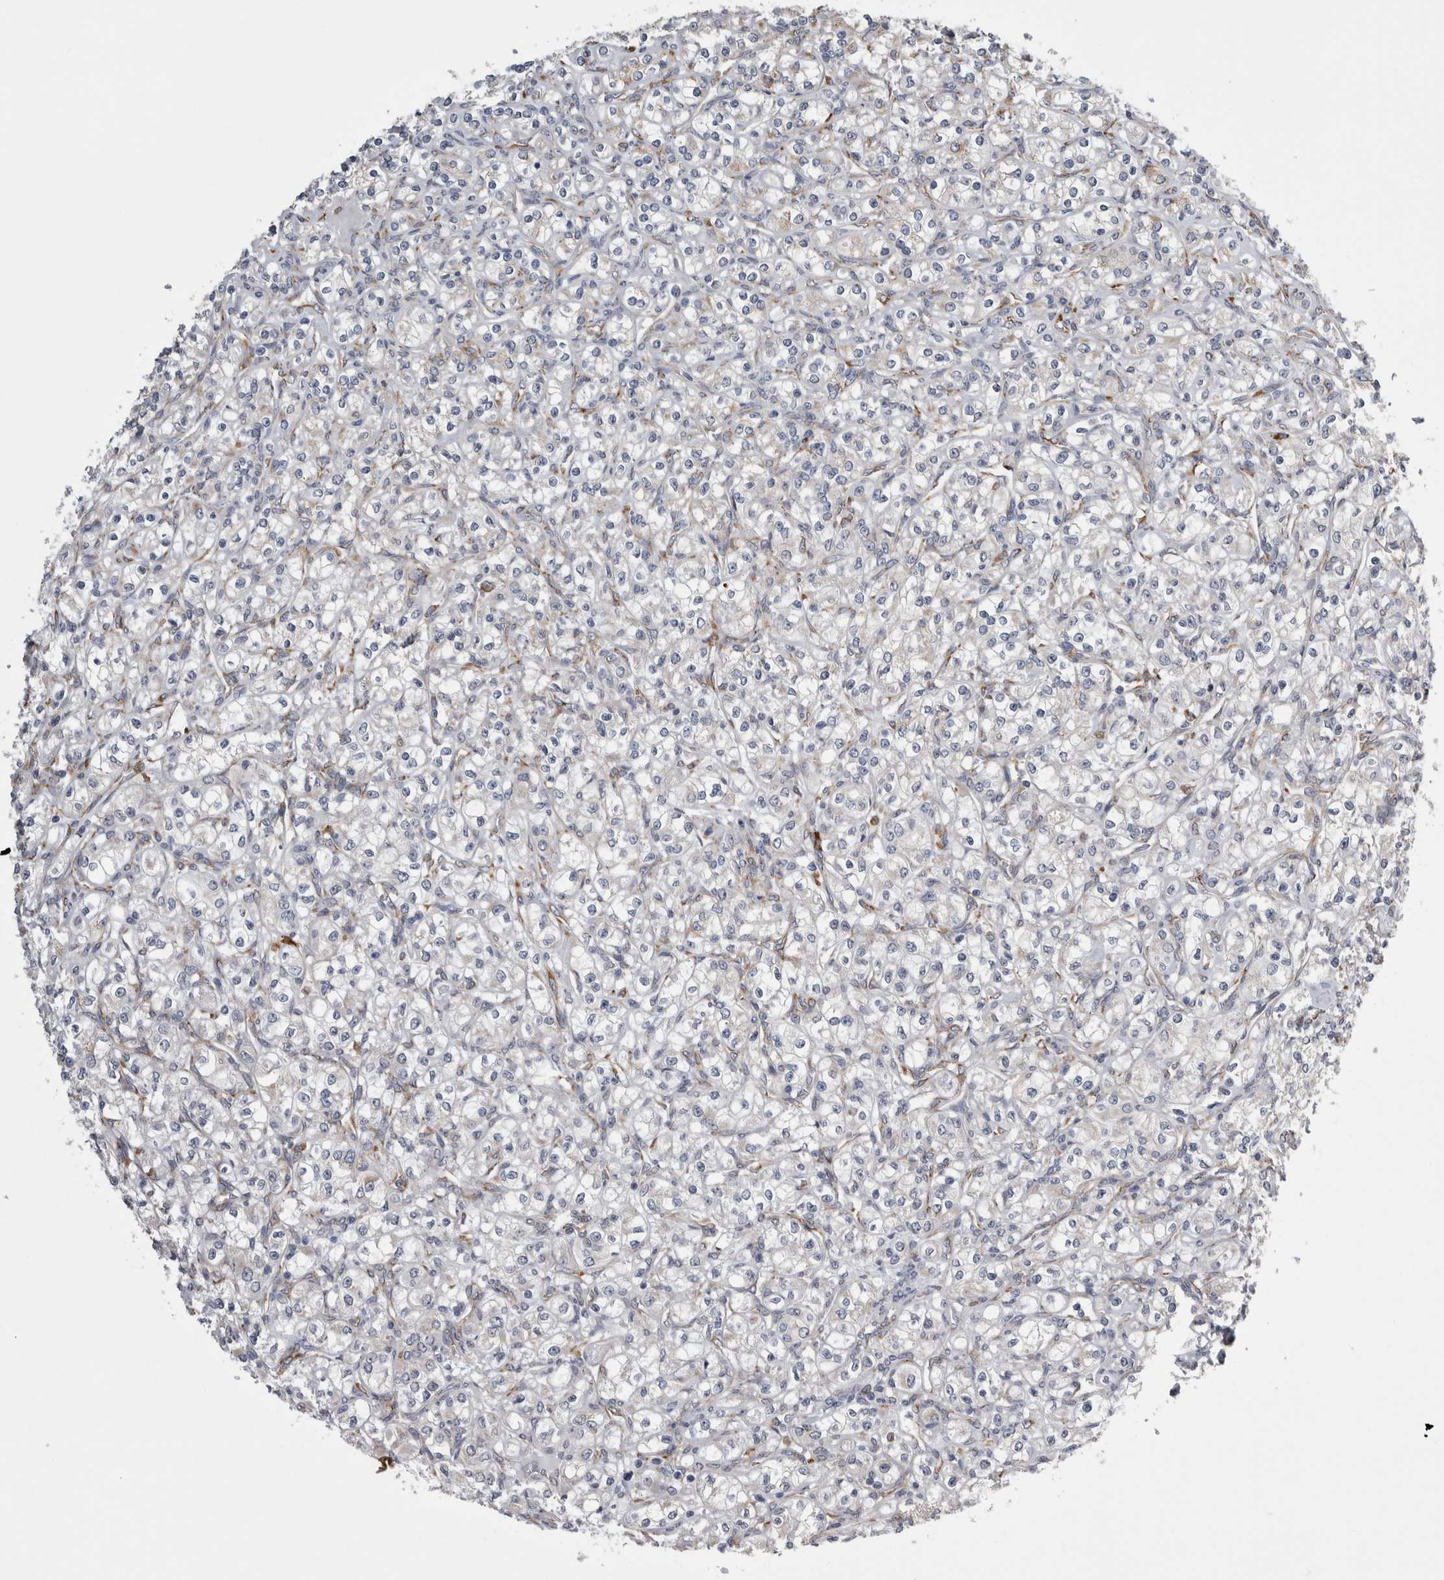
{"staining": {"intensity": "weak", "quantity": "<25%", "location": "cytoplasmic/membranous"}, "tissue": "renal cancer", "cell_type": "Tumor cells", "image_type": "cancer", "snomed": [{"axis": "morphology", "description": "Adenocarcinoma, NOS"}, {"axis": "topography", "description": "Kidney"}], "caption": "There is no significant positivity in tumor cells of renal cancer.", "gene": "FHIP2B", "patient": {"sex": "male", "age": 77}}